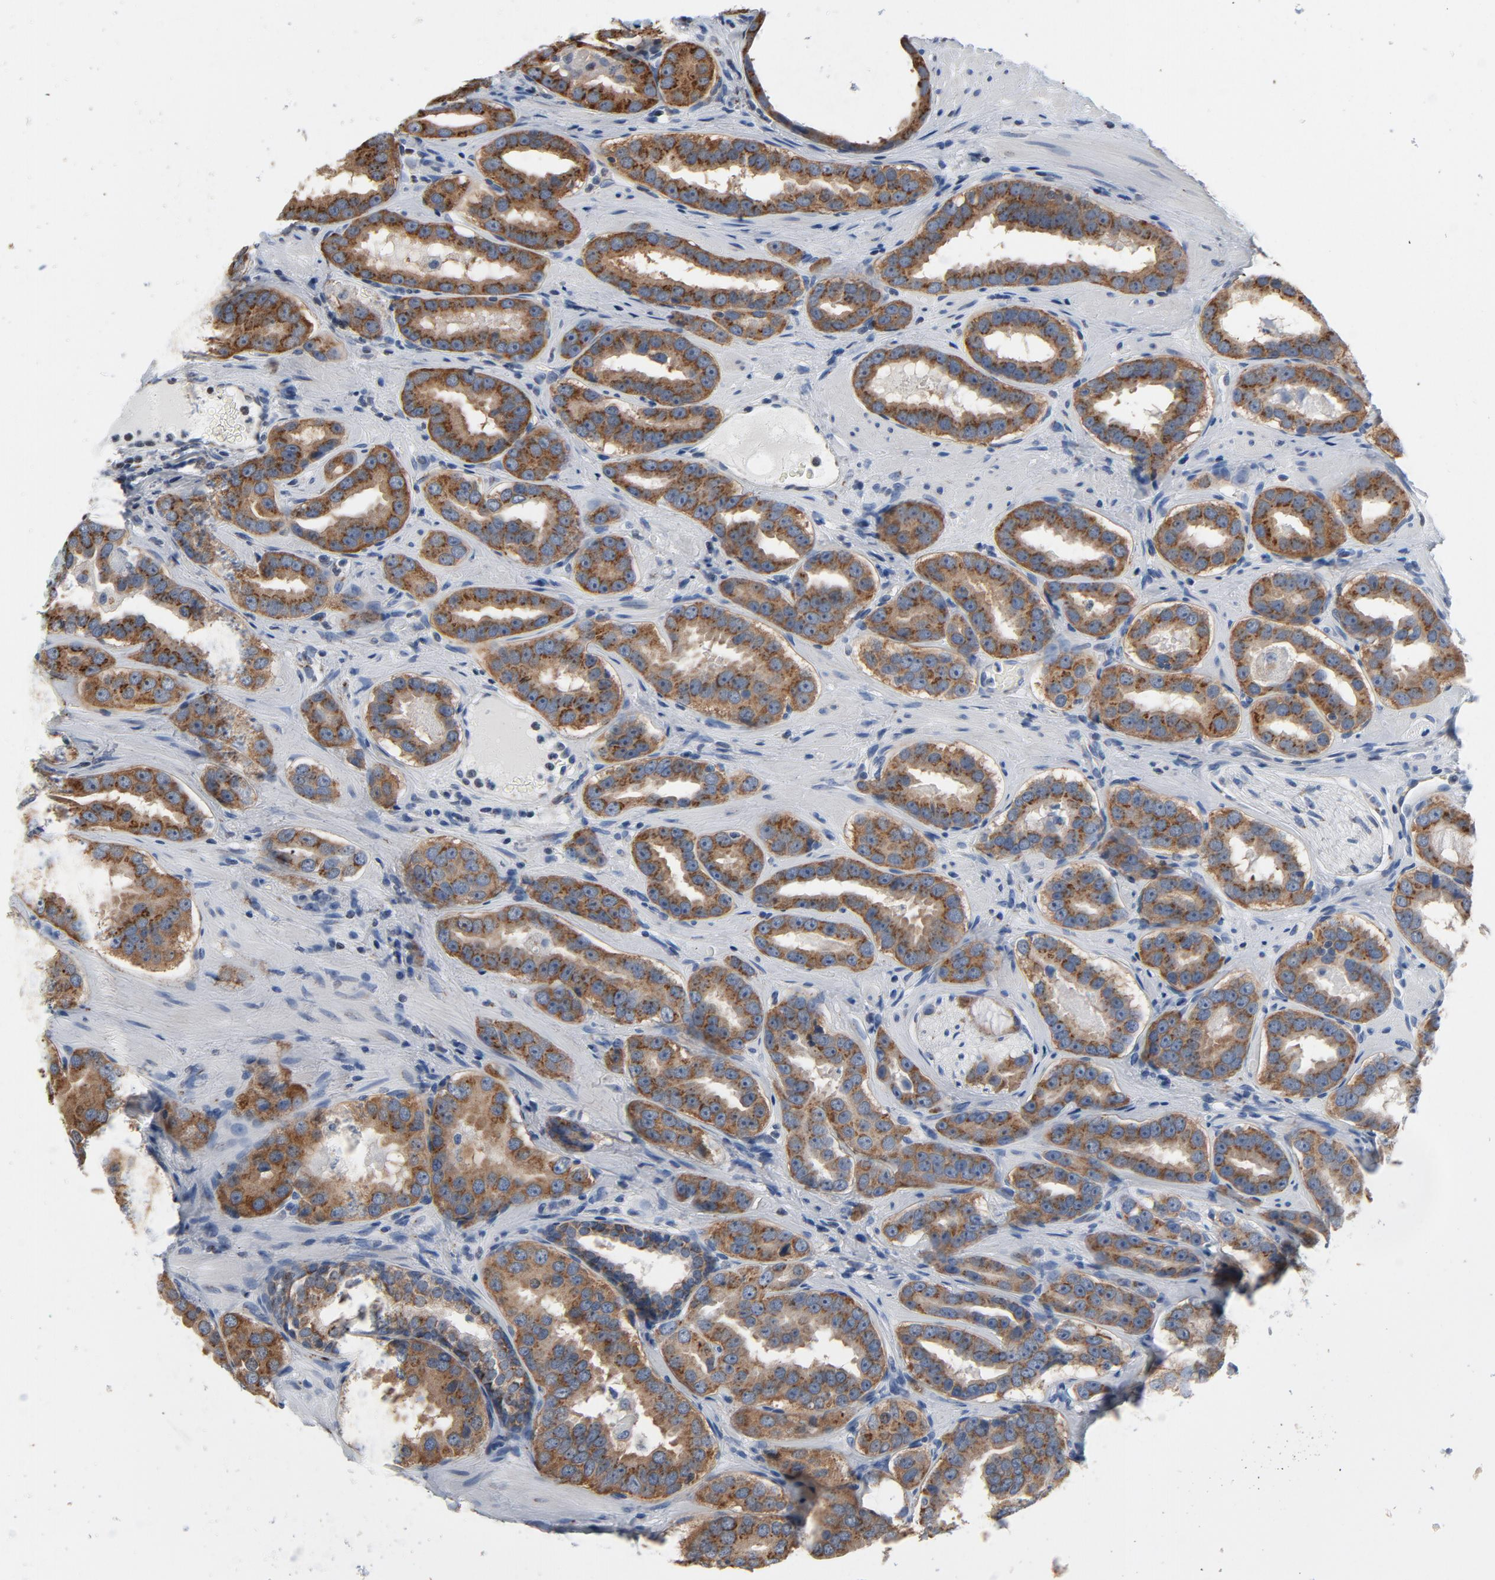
{"staining": {"intensity": "strong", "quantity": ">75%", "location": "cytoplasmic/membranous"}, "tissue": "prostate cancer", "cell_type": "Tumor cells", "image_type": "cancer", "snomed": [{"axis": "morphology", "description": "Adenocarcinoma, Low grade"}, {"axis": "topography", "description": "Prostate"}], "caption": "Protein expression analysis of human prostate cancer (adenocarcinoma (low-grade)) reveals strong cytoplasmic/membranous positivity in approximately >75% of tumor cells.", "gene": "YIPF6", "patient": {"sex": "male", "age": 59}}